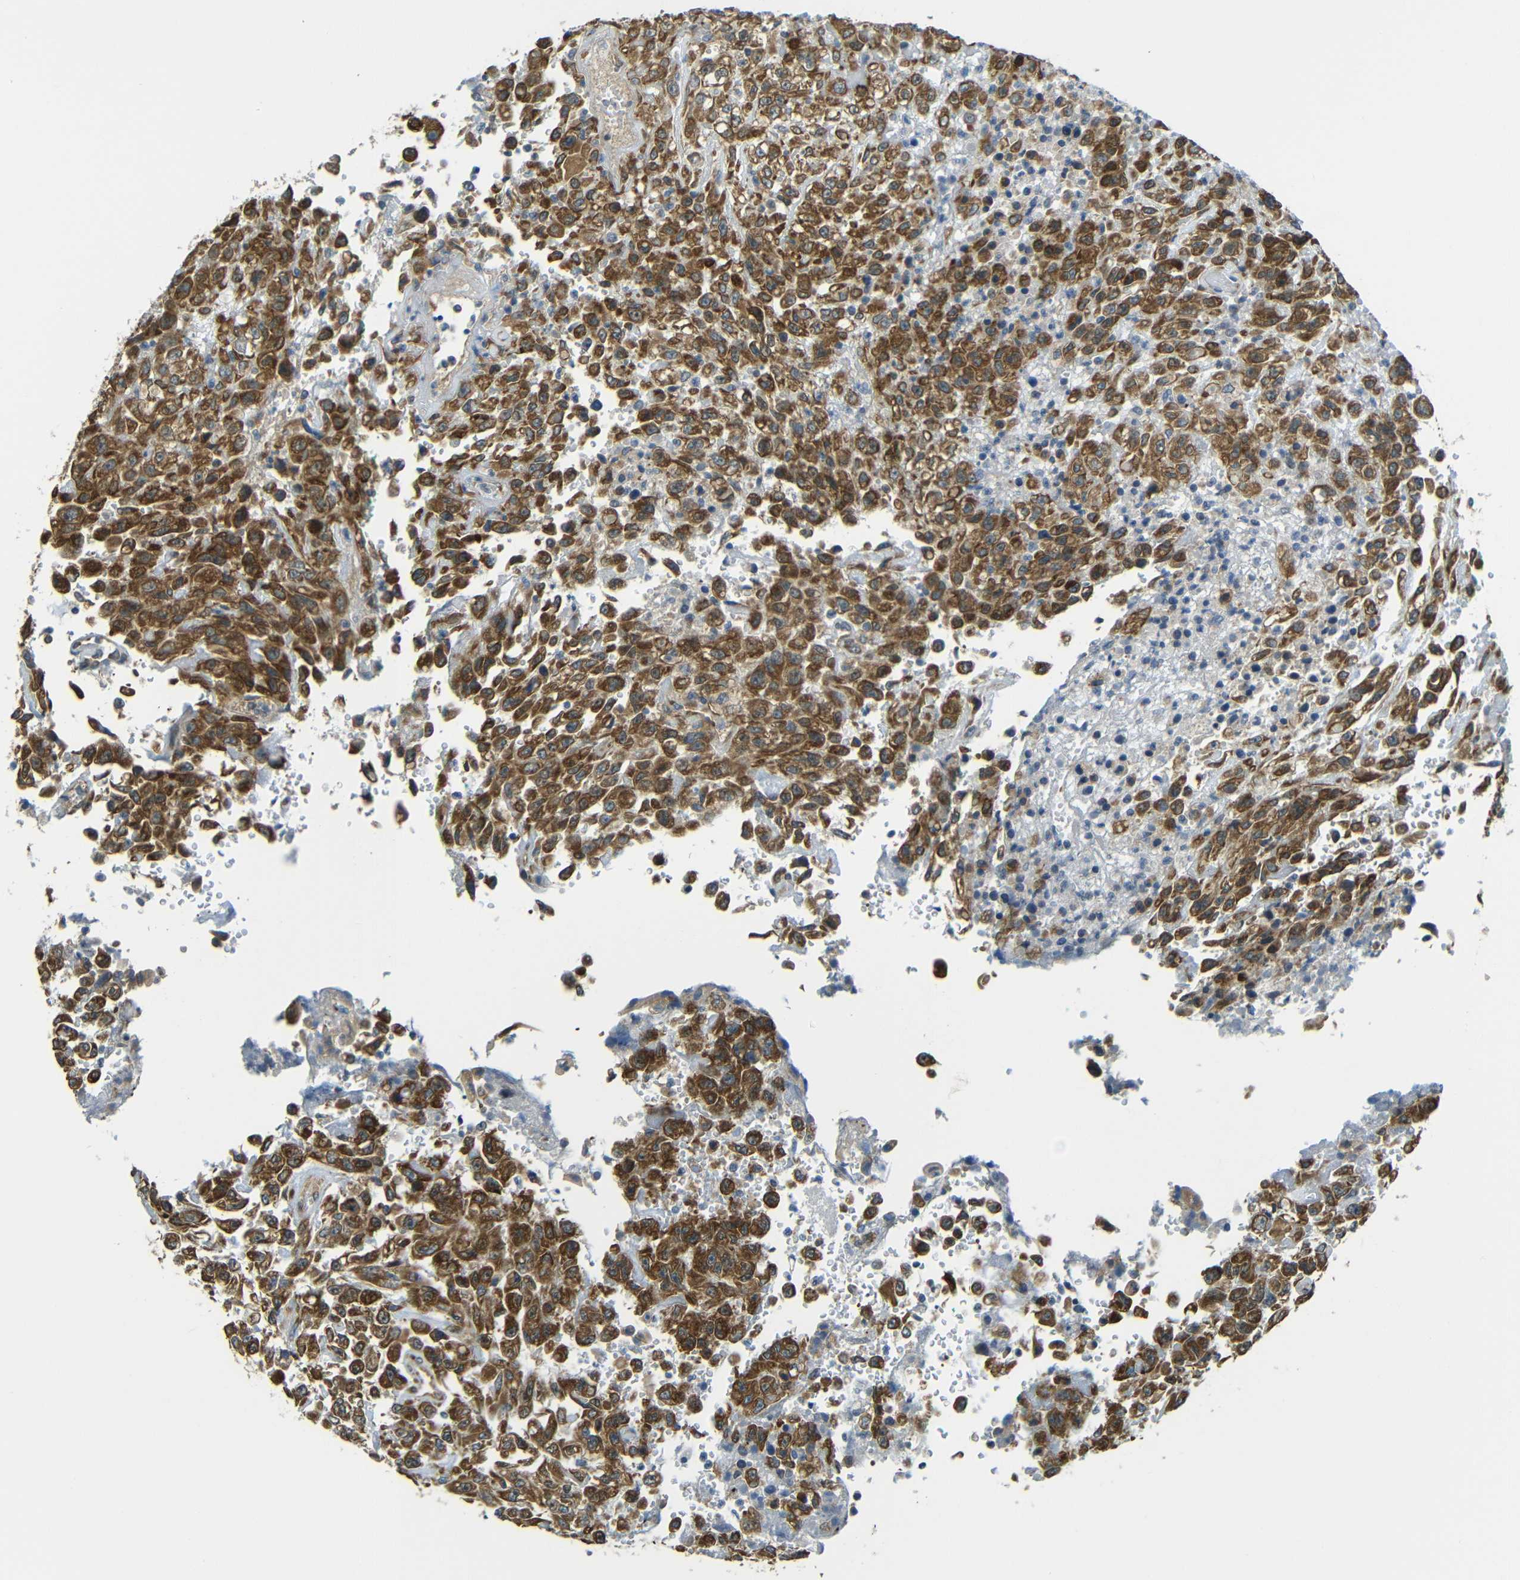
{"staining": {"intensity": "strong", "quantity": ">75%", "location": "cytoplasmic/membranous"}, "tissue": "urothelial cancer", "cell_type": "Tumor cells", "image_type": "cancer", "snomed": [{"axis": "morphology", "description": "Urothelial carcinoma, High grade"}, {"axis": "topography", "description": "Urinary bladder"}], "caption": "Urothelial cancer stained with a brown dye shows strong cytoplasmic/membranous positive positivity in about >75% of tumor cells.", "gene": "VAPB", "patient": {"sex": "male", "age": 46}}